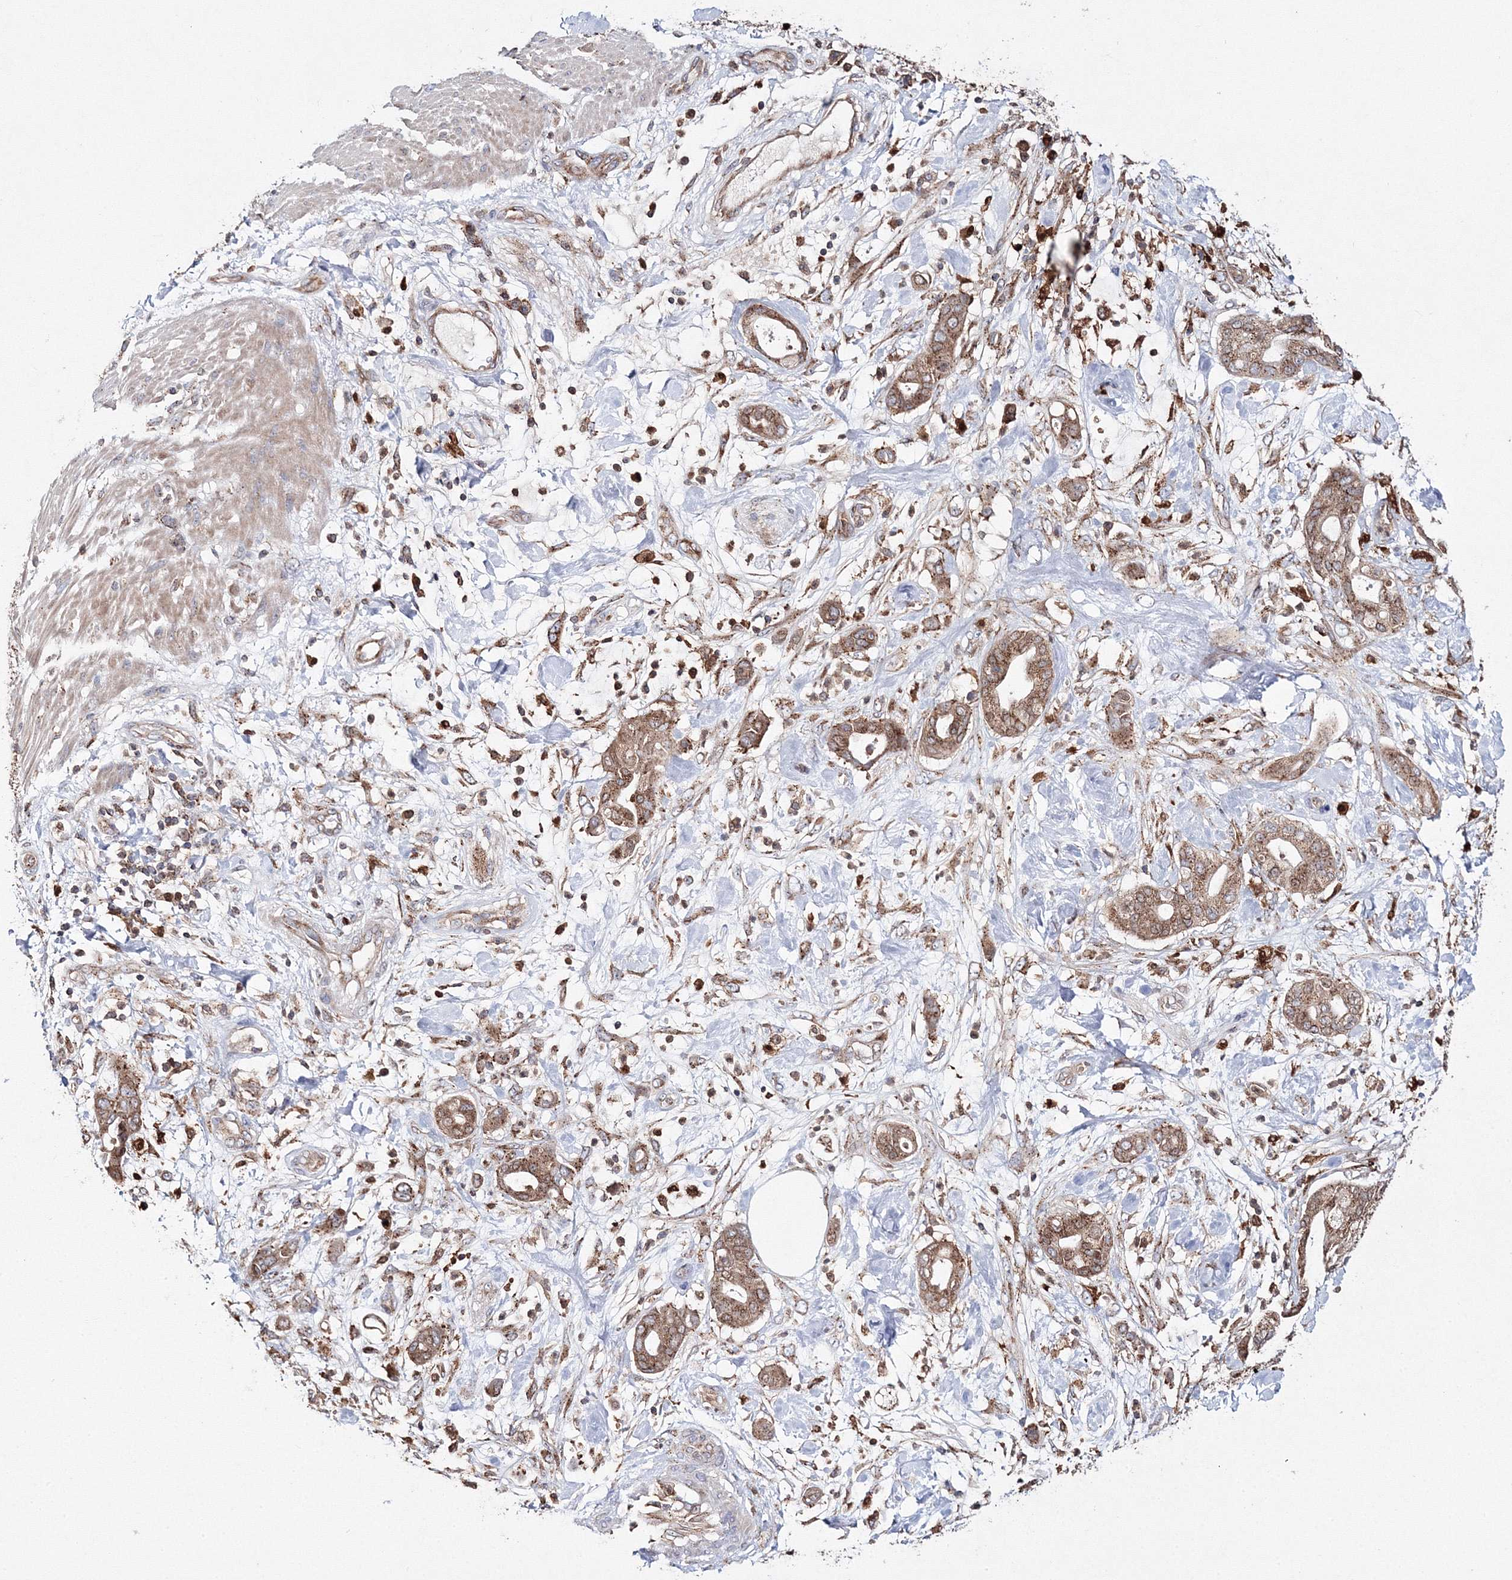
{"staining": {"intensity": "moderate", "quantity": ">75%", "location": "cytoplasmic/membranous"}, "tissue": "pancreatic cancer", "cell_type": "Tumor cells", "image_type": "cancer", "snomed": [{"axis": "morphology", "description": "Adenocarcinoma, NOS"}, {"axis": "morphology", "description": "Adenocarcinoma, metastatic, NOS"}, {"axis": "topography", "description": "Lymph node"}, {"axis": "topography", "description": "Pancreas"}, {"axis": "topography", "description": "Duodenum"}], "caption": "Human adenocarcinoma (pancreatic) stained with a brown dye demonstrates moderate cytoplasmic/membranous positive positivity in approximately >75% of tumor cells.", "gene": "ARCN1", "patient": {"sex": "female", "age": 64}}